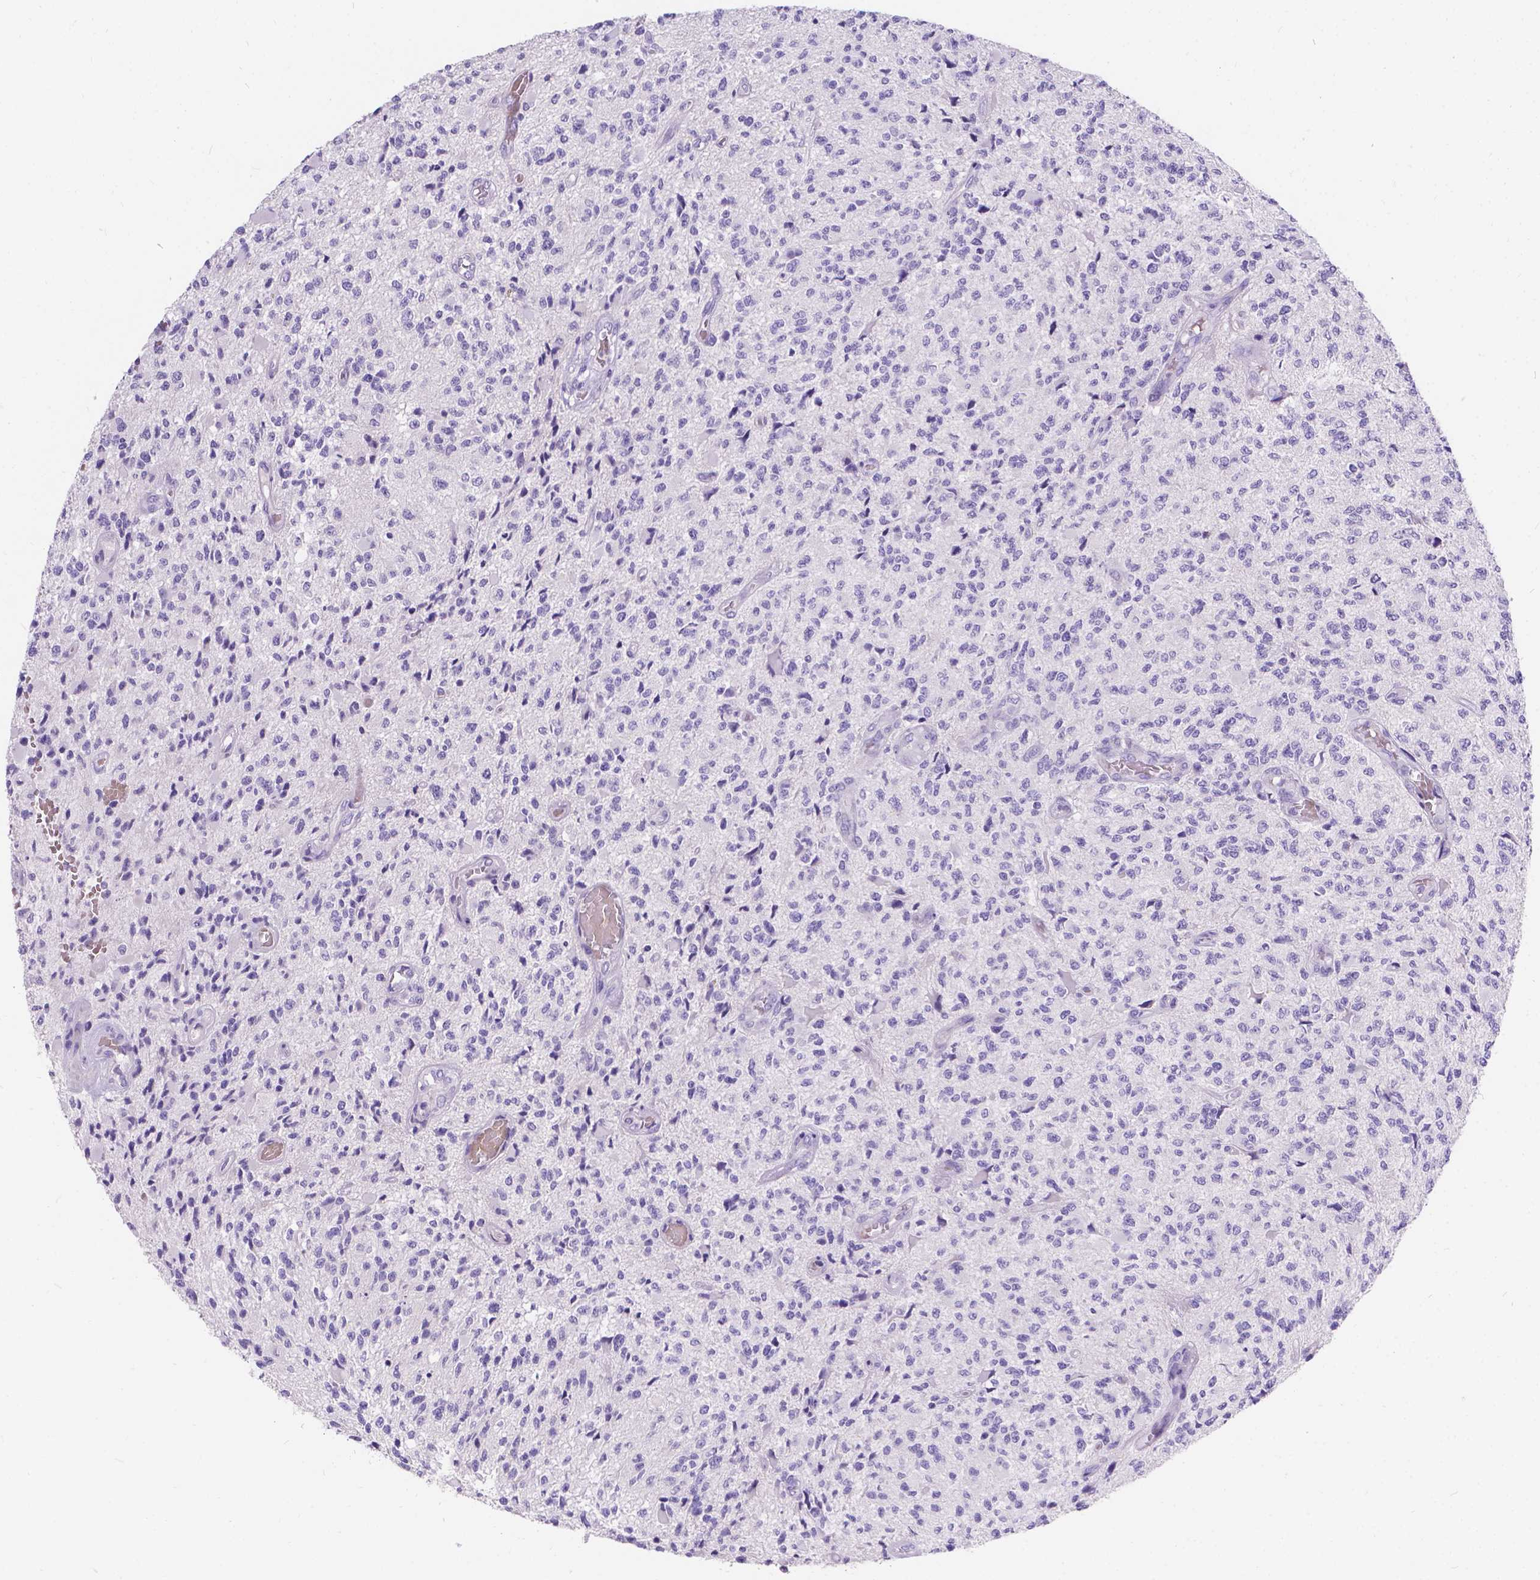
{"staining": {"intensity": "negative", "quantity": "none", "location": "none"}, "tissue": "glioma", "cell_type": "Tumor cells", "image_type": "cancer", "snomed": [{"axis": "morphology", "description": "Glioma, malignant, High grade"}, {"axis": "topography", "description": "Brain"}], "caption": "Immunohistochemistry (IHC) of glioma demonstrates no positivity in tumor cells. Nuclei are stained in blue.", "gene": "GNRHR", "patient": {"sex": "female", "age": 63}}